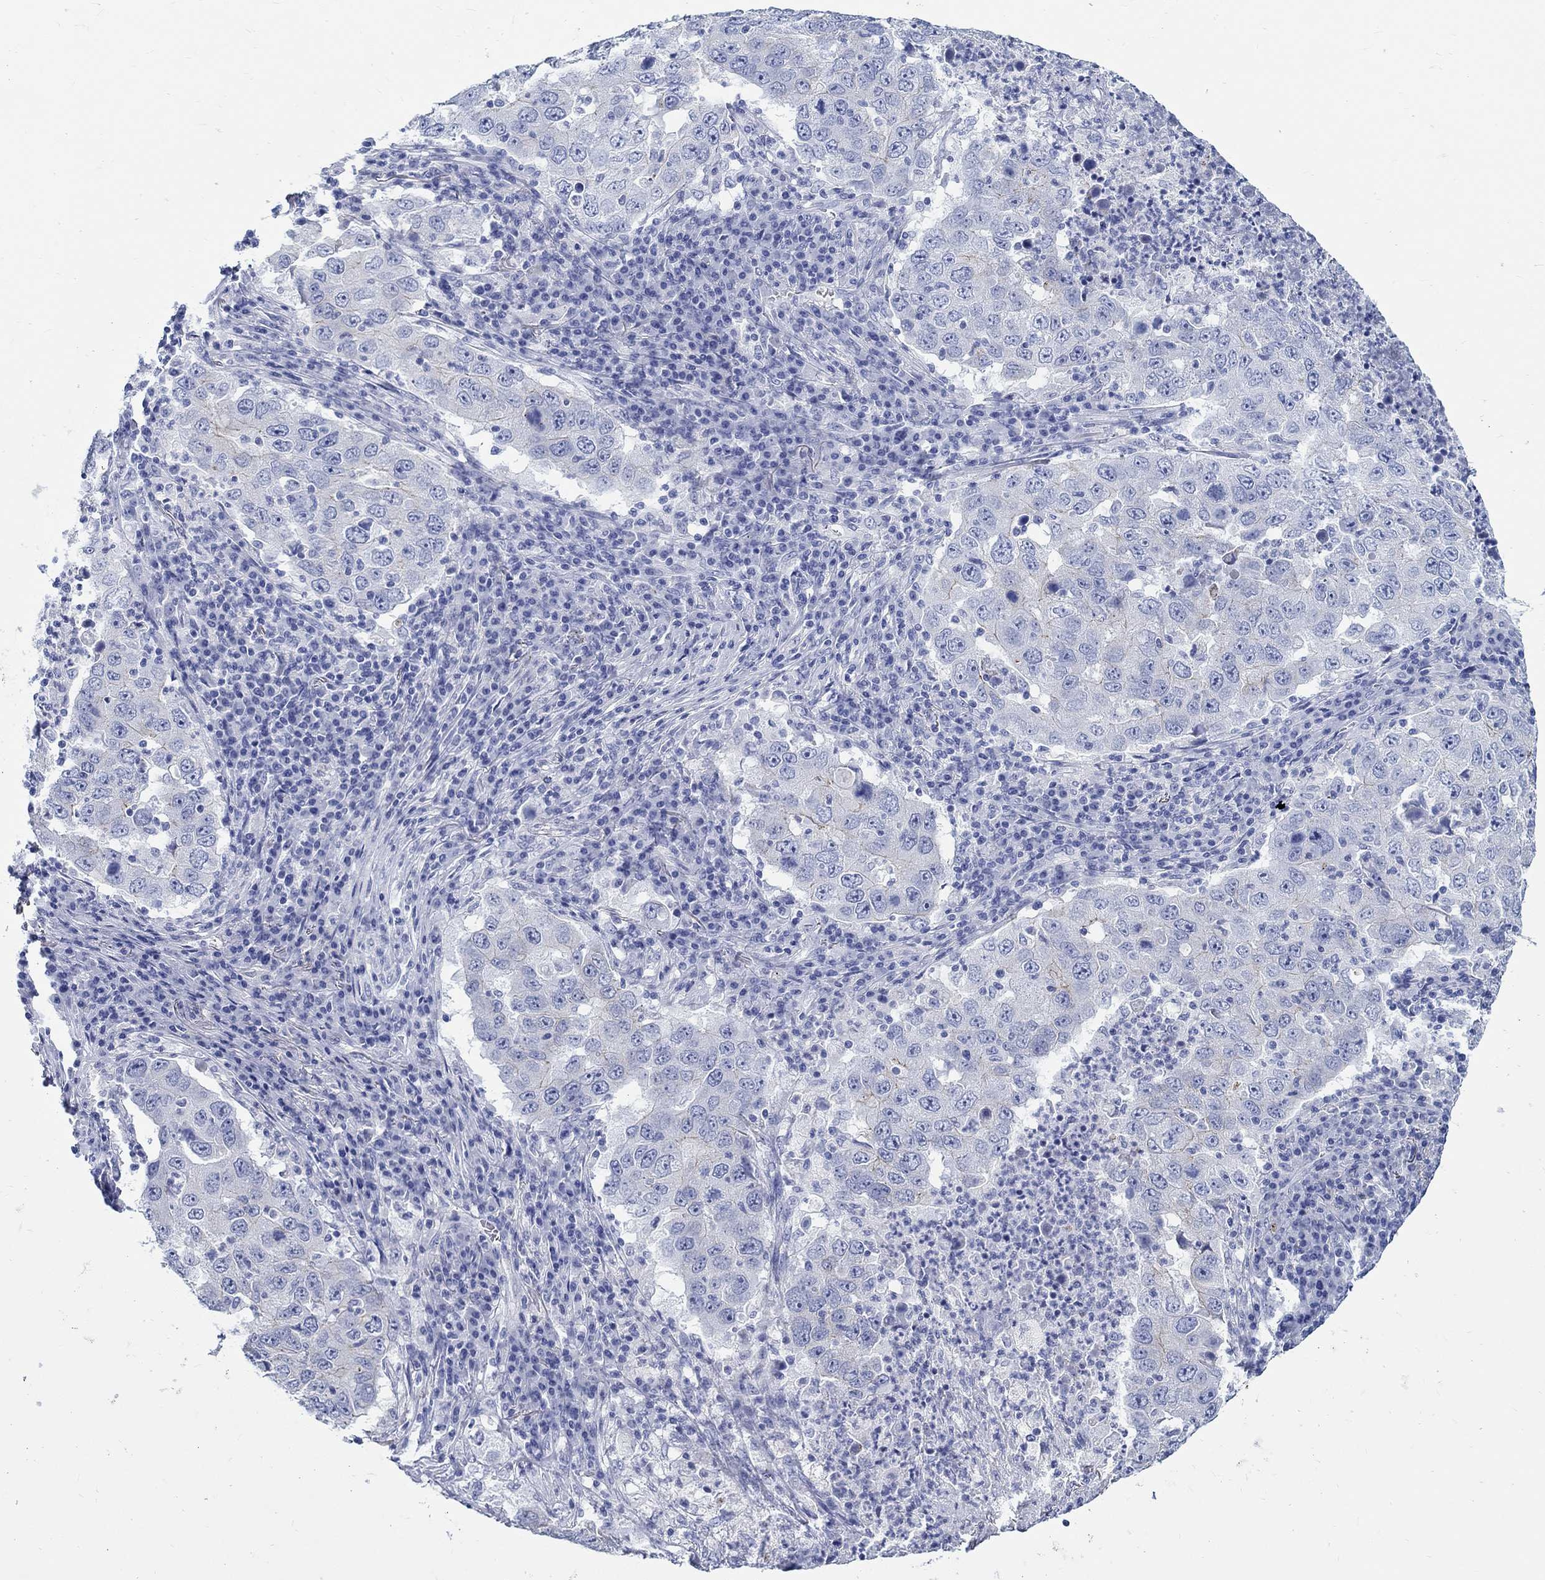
{"staining": {"intensity": "negative", "quantity": "none", "location": "none"}, "tissue": "lung cancer", "cell_type": "Tumor cells", "image_type": "cancer", "snomed": [{"axis": "morphology", "description": "Adenocarcinoma, NOS"}, {"axis": "topography", "description": "Lung"}], "caption": "Tumor cells show no significant protein positivity in lung cancer (adenocarcinoma). Nuclei are stained in blue.", "gene": "RD3L", "patient": {"sex": "male", "age": 73}}